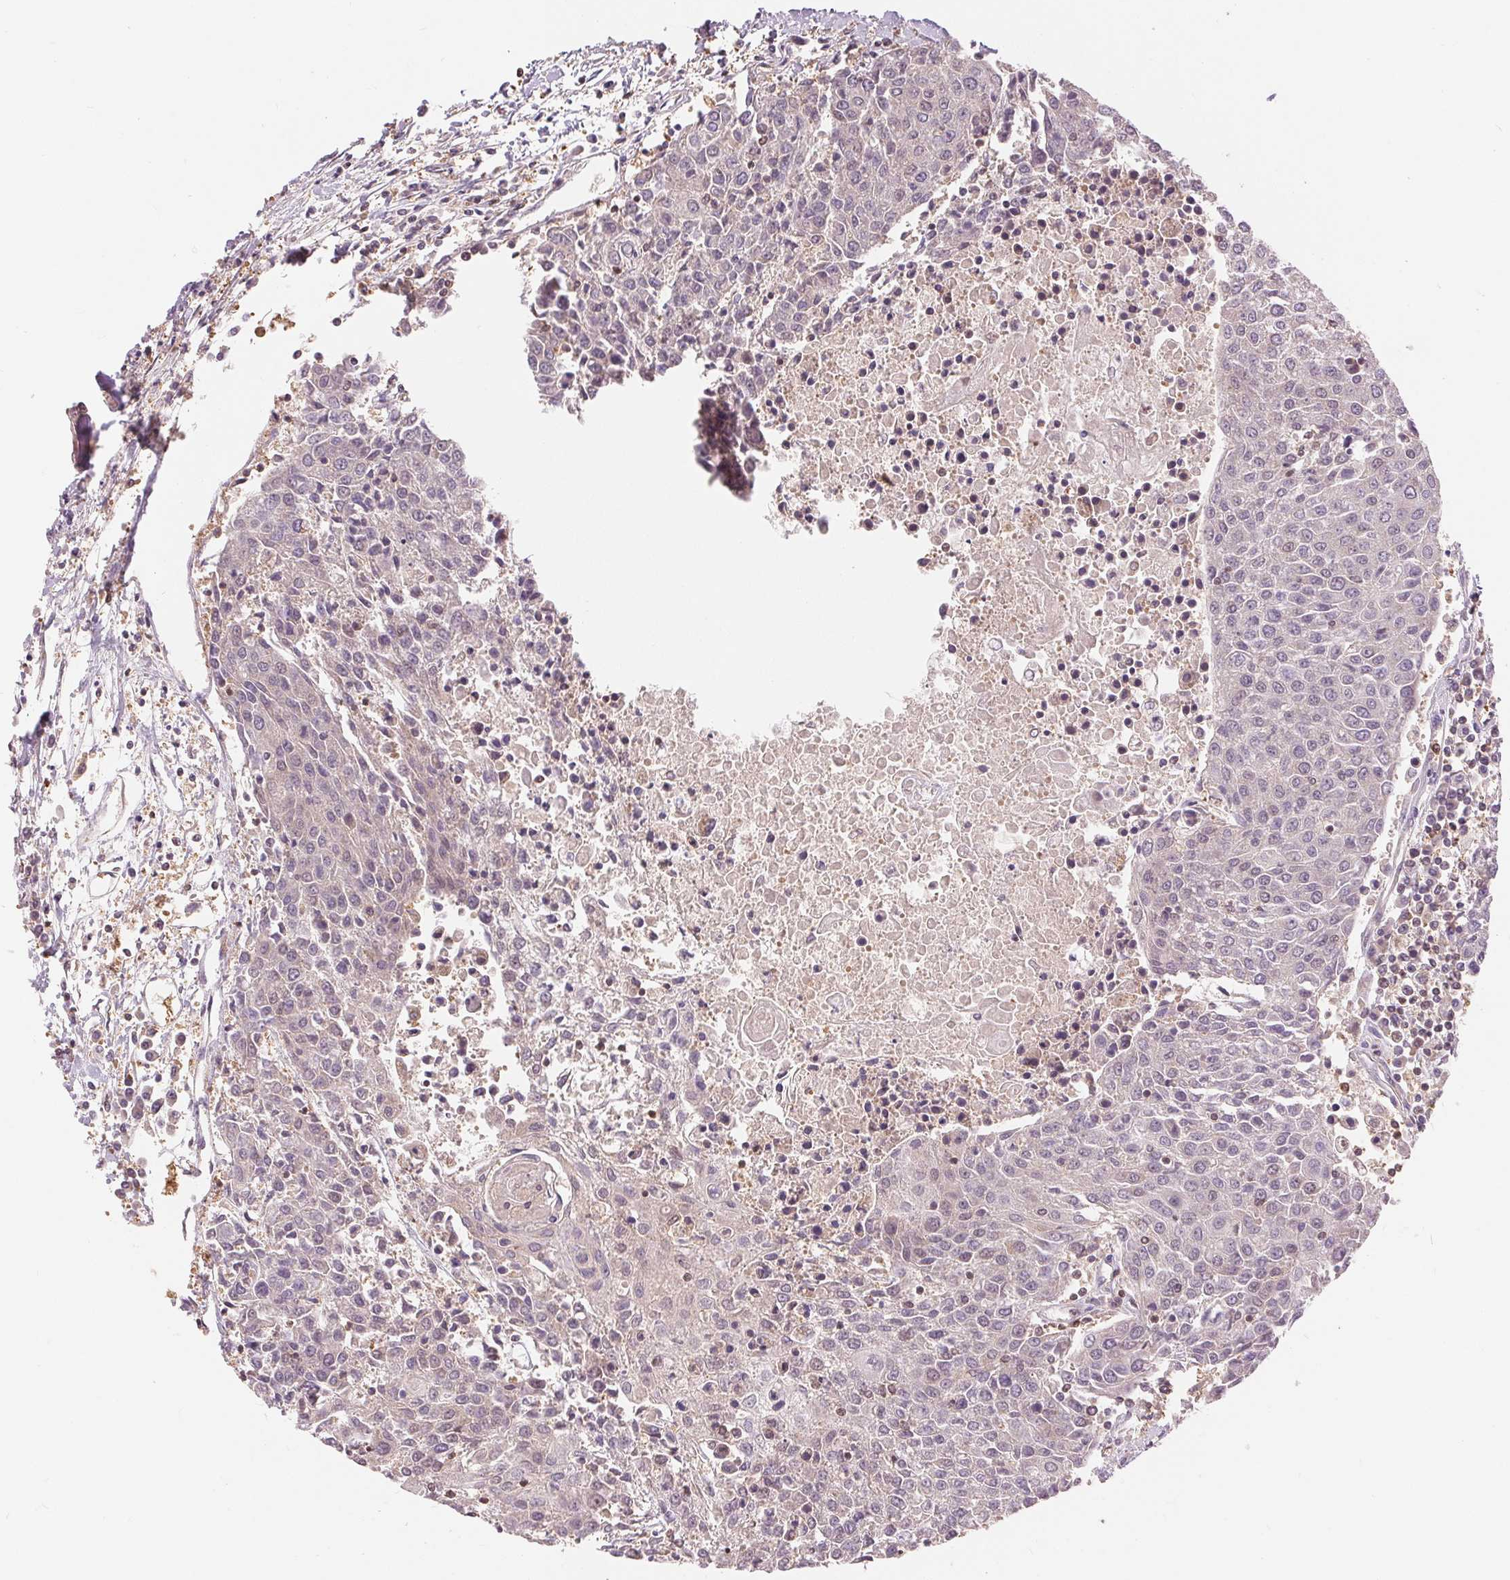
{"staining": {"intensity": "negative", "quantity": "none", "location": "none"}, "tissue": "urothelial cancer", "cell_type": "Tumor cells", "image_type": "cancer", "snomed": [{"axis": "morphology", "description": "Urothelial carcinoma, High grade"}, {"axis": "topography", "description": "Urinary bladder"}], "caption": "High magnification brightfield microscopy of high-grade urothelial carcinoma stained with DAB (3,3'-diaminobenzidine) (brown) and counterstained with hematoxylin (blue): tumor cells show no significant staining.", "gene": "TMEM273", "patient": {"sex": "female", "age": 85}}